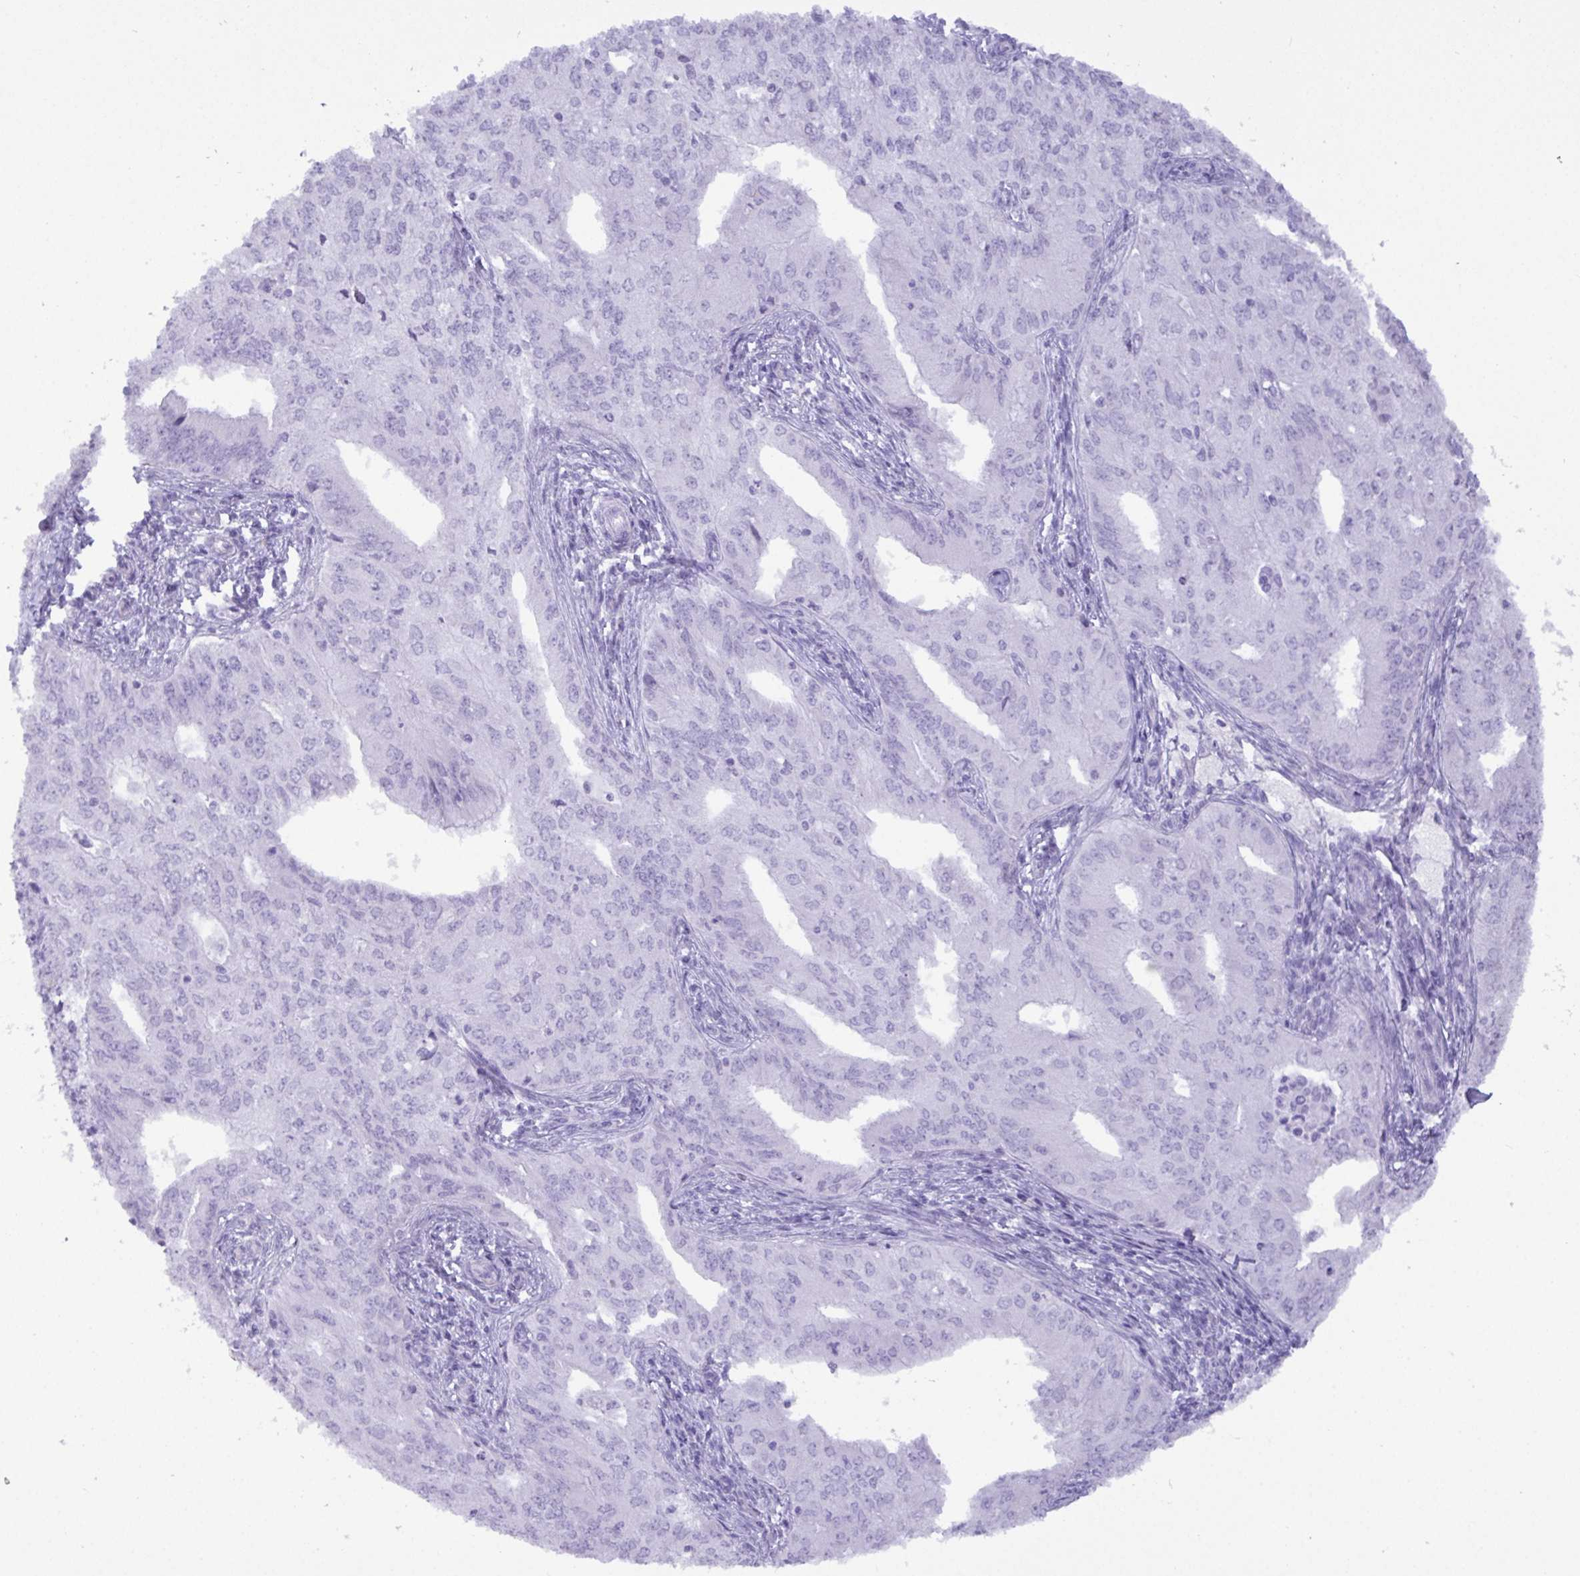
{"staining": {"intensity": "negative", "quantity": "none", "location": "none"}, "tissue": "endometrial cancer", "cell_type": "Tumor cells", "image_type": "cancer", "snomed": [{"axis": "morphology", "description": "Adenocarcinoma, NOS"}, {"axis": "topography", "description": "Endometrium"}], "caption": "Tumor cells show no significant protein staining in endometrial cancer (adenocarcinoma).", "gene": "C4orf33", "patient": {"sex": "female", "age": 50}}